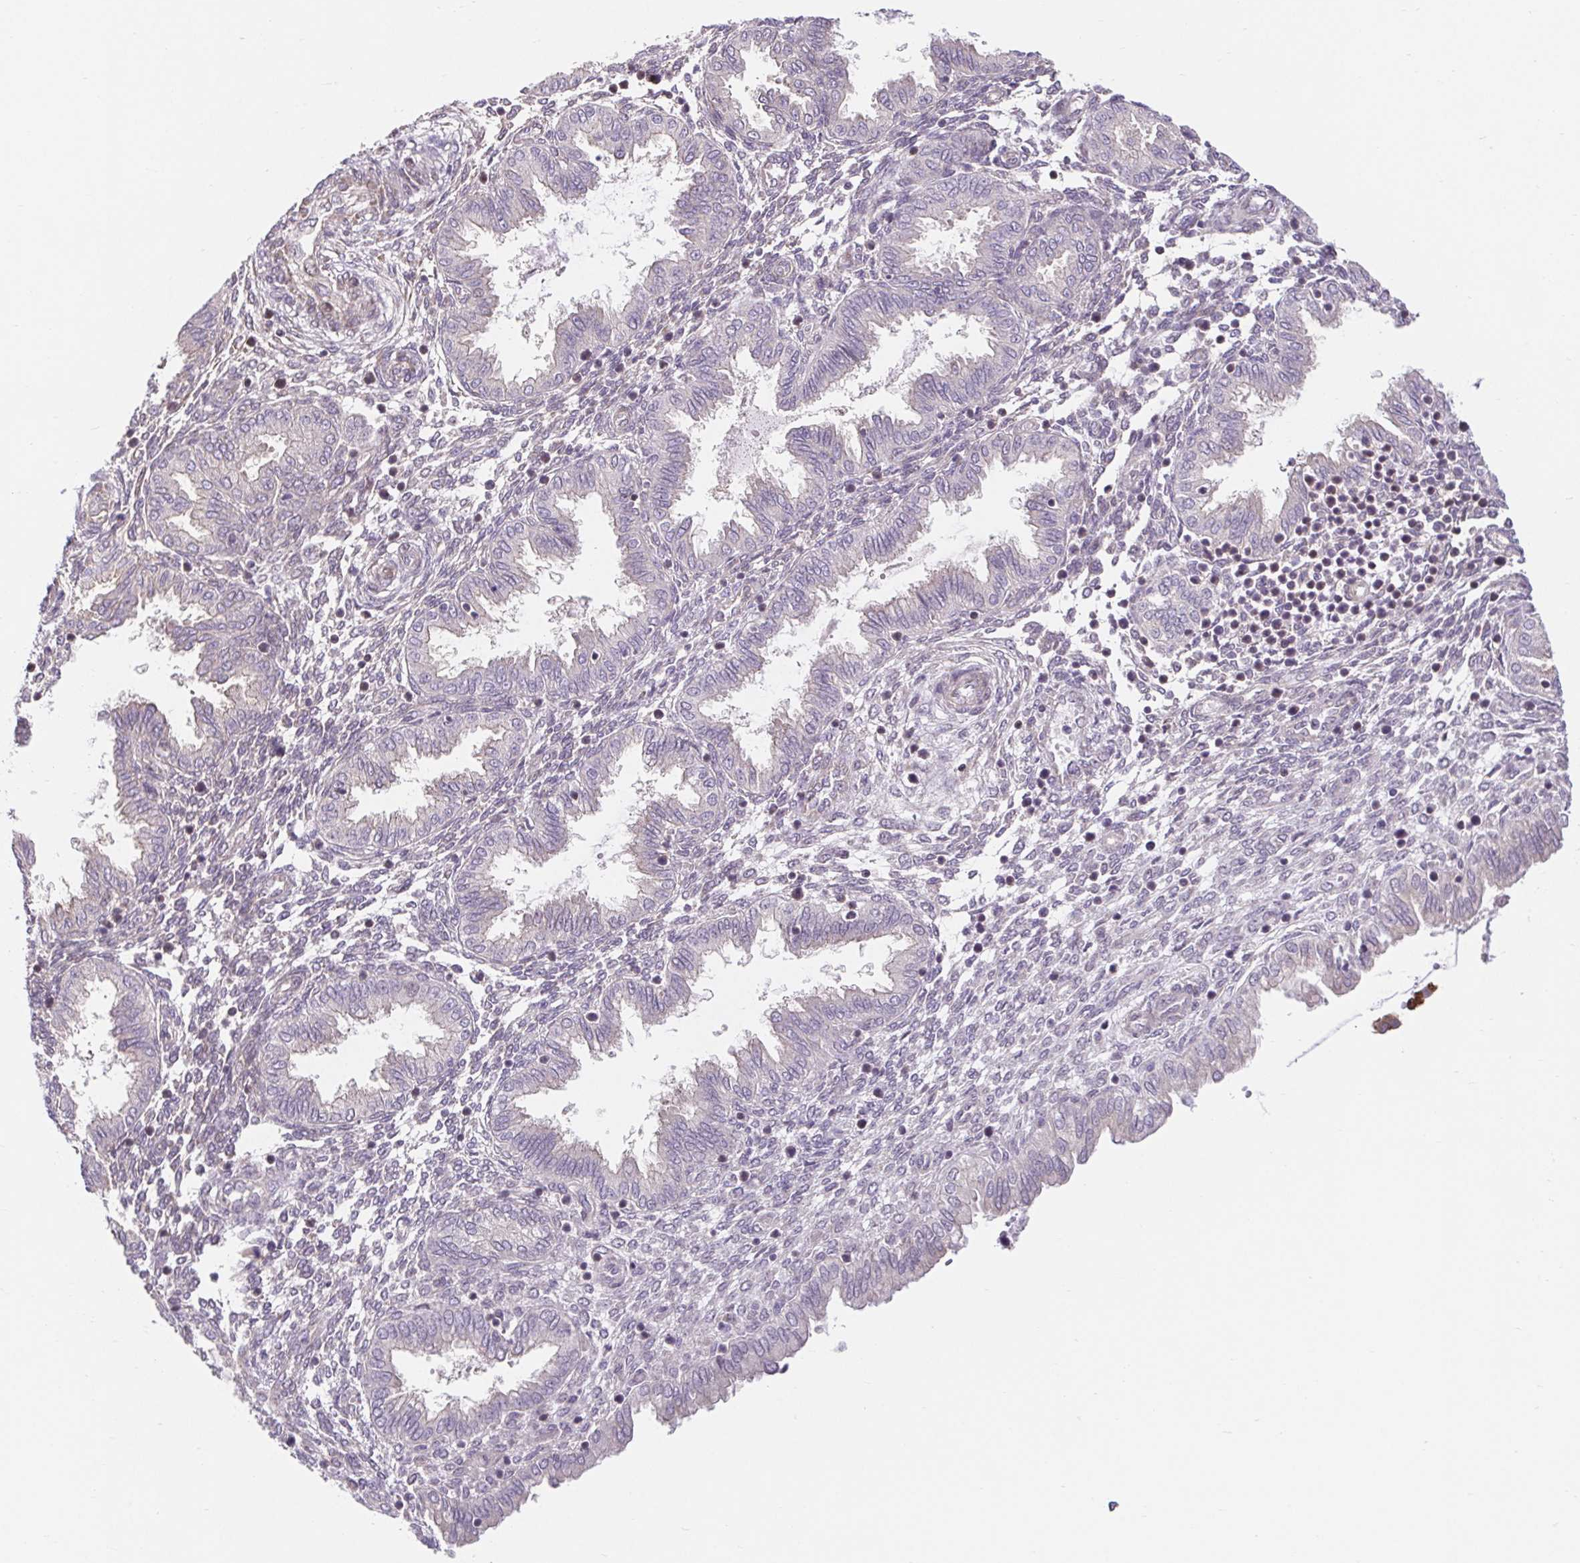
{"staining": {"intensity": "negative", "quantity": "none", "location": "none"}, "tissue": "endometrium", "cell_type": "Cells in endometrial stroma", "image_type": "normal", "snomed": [{"axis": "morphology", "description": "Normal tissue, NOS"}, {"axis": "topography", "description": "Endometrium"}], "caption": "This is an IHC image of normal endometrium. There is no expression in cells in endometrial stroma.", "gene": "LYPD5", "patient": {"sex": "female", "age": 33}}